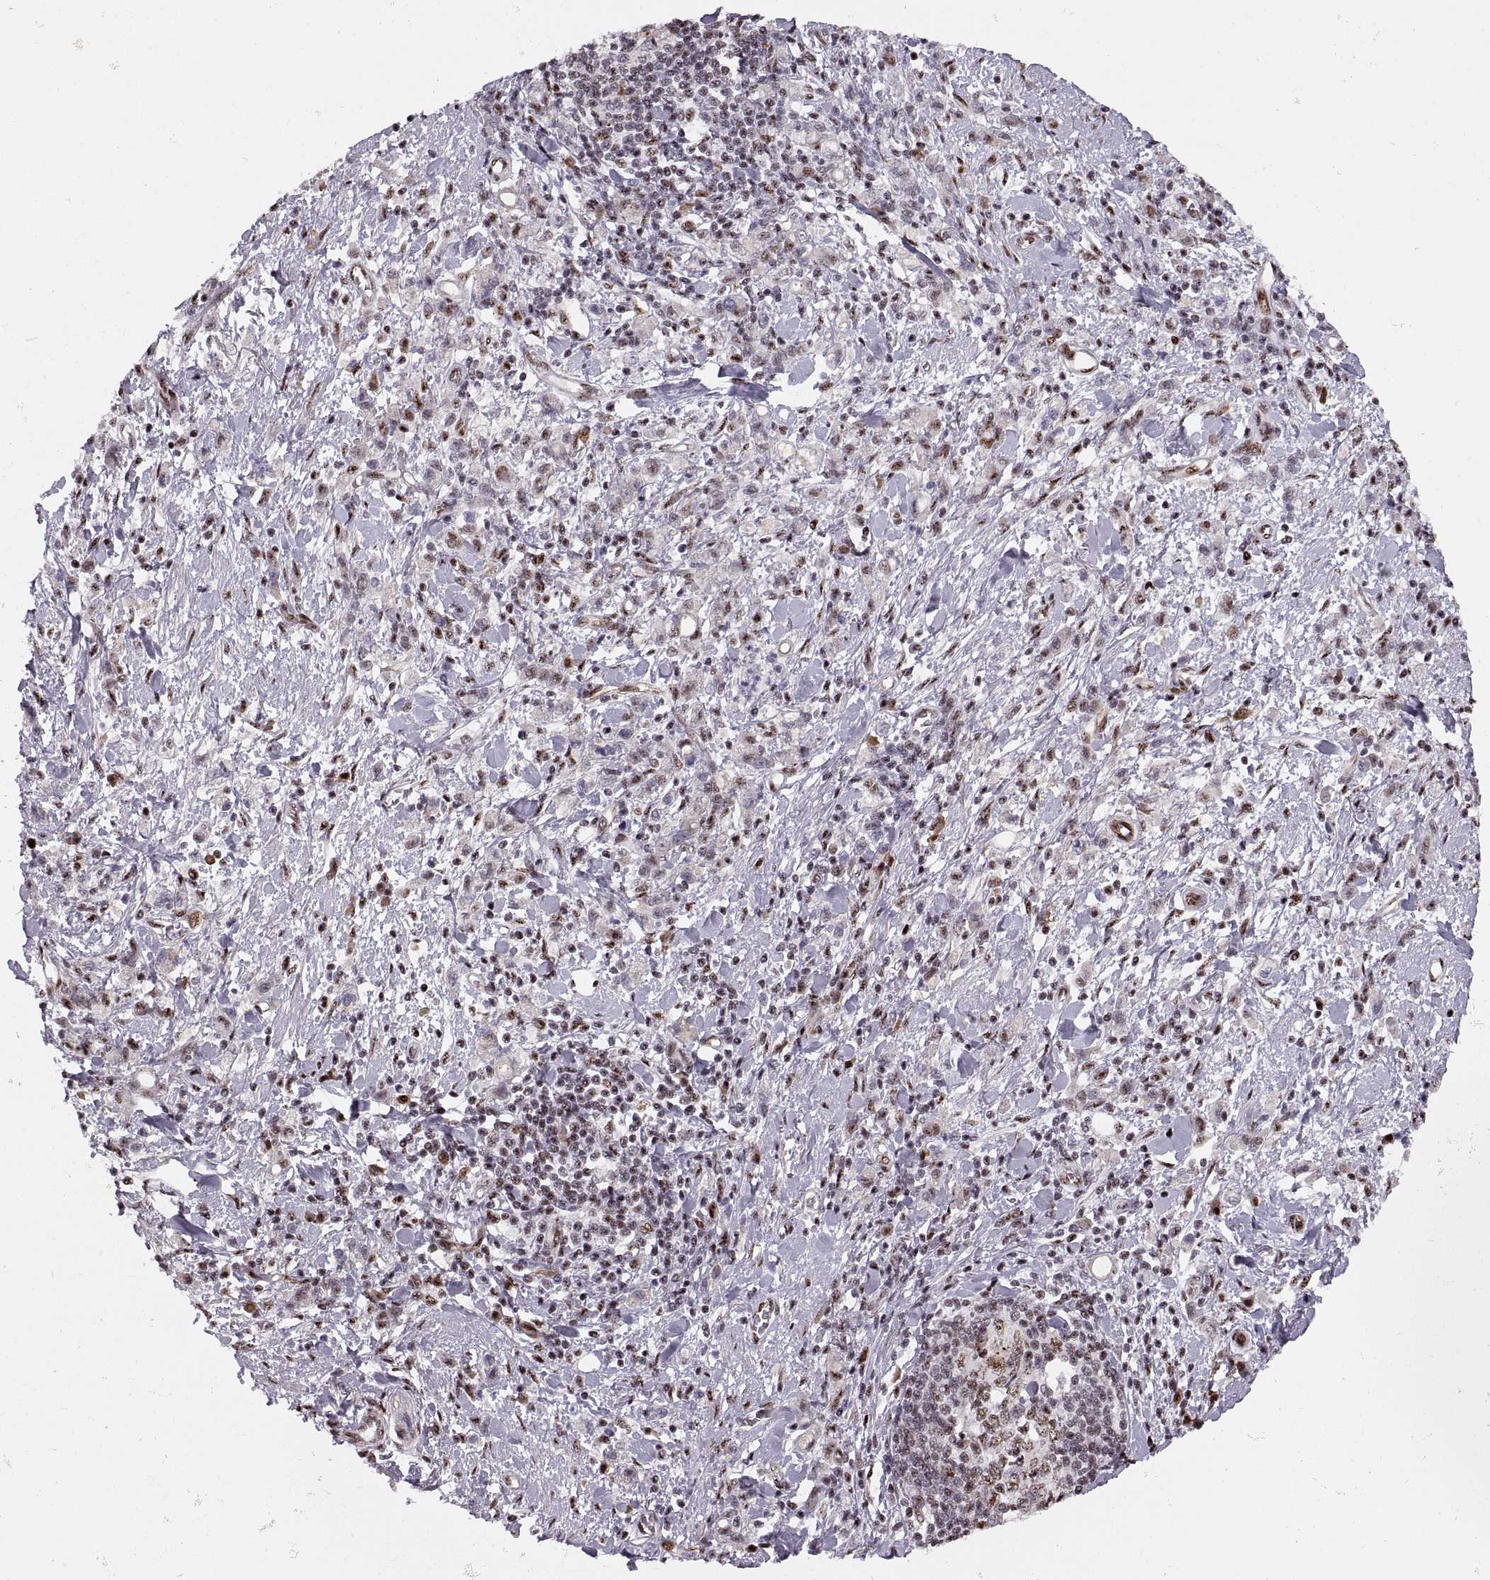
{"staining": {"intensity": "moderate", "quantity": "<25%", "location": "cytoplasmic/membranous"}, "tissue": "stomach cancer", "cell_type": "Tumor cells", "image_type": "cancer", "snomed": [{"axis": "morphology", "description": "Adenocarcinoma, NOS"}, {"axis": "topography", "description": "Stomach"}], "caption": "Immunohistochemical staining of human adenocarcinoma (stomach) shows low levels of moderate cytoplasmic/membranous protein staining in about <25% of tumor cells. The protein of interest is stained brown, and the nuclei are stained in blue (DAB (3,3'-diaminobenzidine) IHC with brightfield microscopy, high magnification).", "gene": "ZCCHC17", "patient": {"sex": "male", "age": 77}}